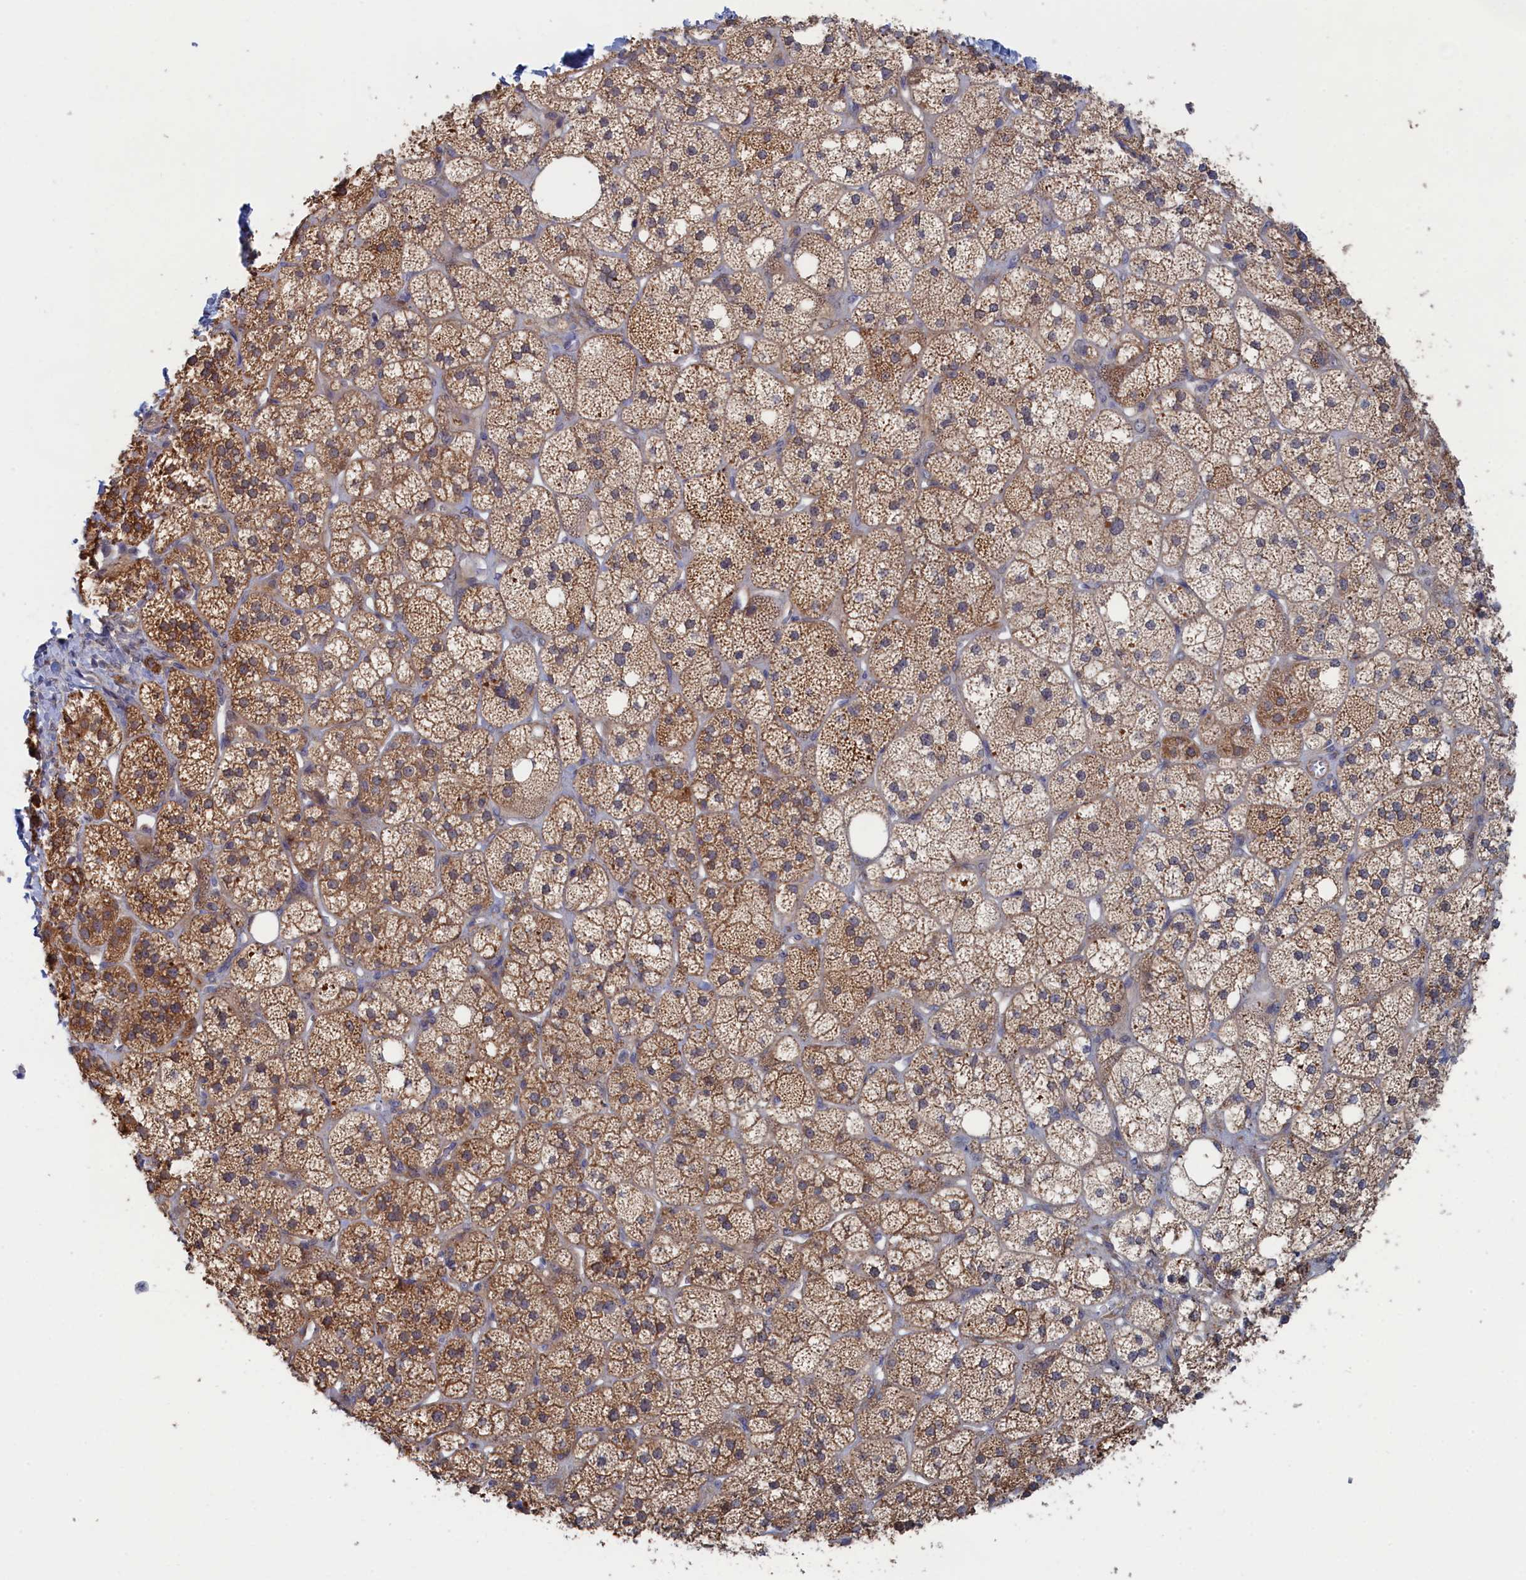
{"staining": {"intensity": "strong", "quantity": ">75%", "location": "cytoplasmic/membranous"}, "tissue": "adrenal gland", "cell_type": "Glandular cells", "image_type": "normal", "snomed": [{"axis": "morphology", "description": "Normal tissue, NOS"}, {"axis": "topography", "description": "Adrenal gland"}], "caption": "Protein expression analysis of benign human adrenal gland reveals strong cytoplasmic/membranous staining in about >75% of glandular cells. Immunohistochemistry (ihc) stains the protein of interest in brown and the nuclei are stained blue.", "gene": "FILIP1L", "patient": {"sex": "male", "age": 61}}